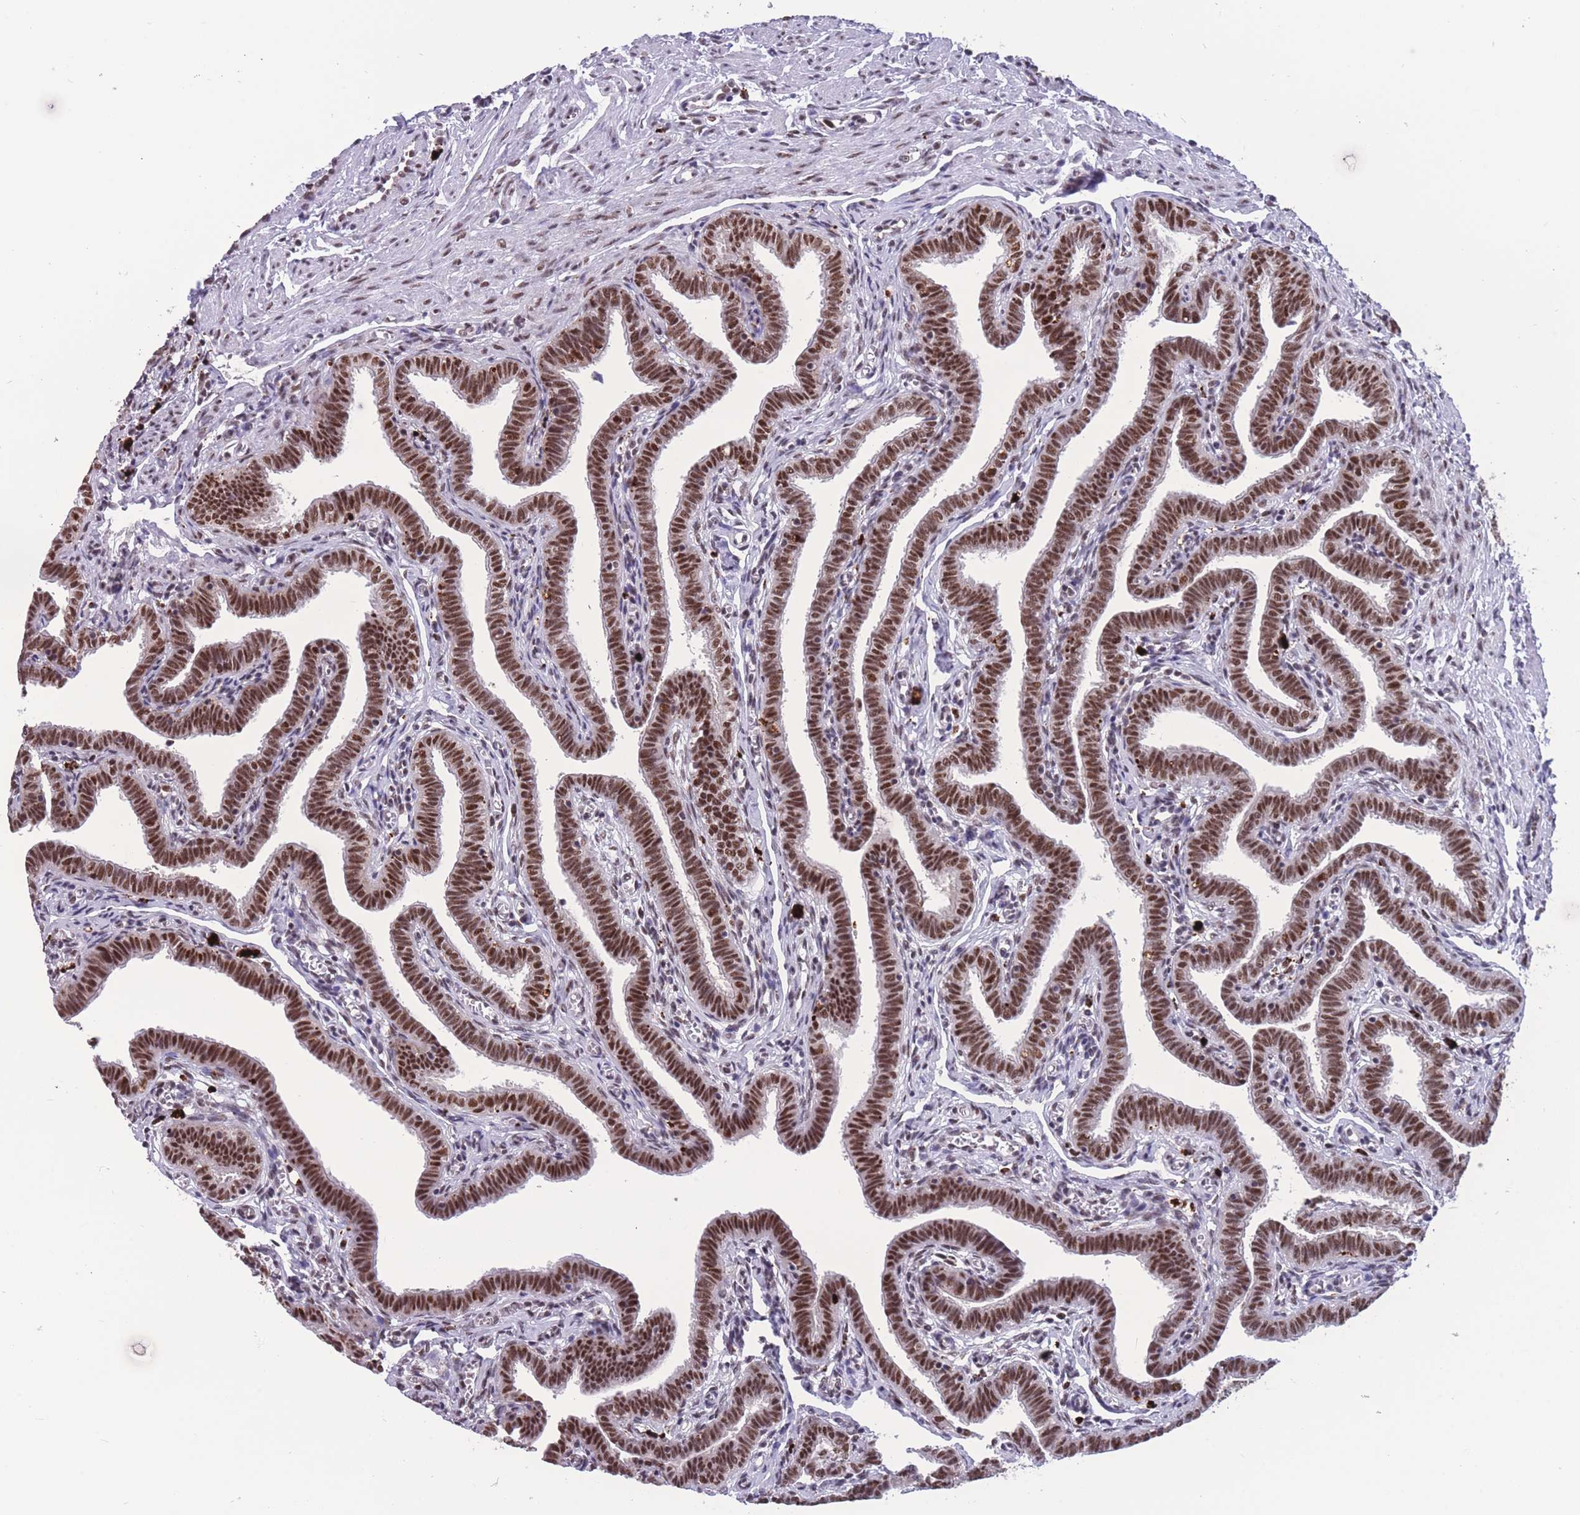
{"staining": {"intensity": "strong", "quantity": ">75%", "location": "nuclear"}, "tissue": "fallopian tube", "cell_type": "Glandular cells", "image_type": "normal", "snomed": [{"axis": "morphology", "description": "Normal tissue, NOS"}, {"axis": "topography", "description": "Fallopian tube"}], "caption": "The immunohistochemical stain labels strong nuclear staining in glandular cells of benign fallopian tube. (DAB IHC, brown staining for protein, blue staining for nuclei).", "gene": "PRPF19", "patient": {"sex": "female", "age": 36}}